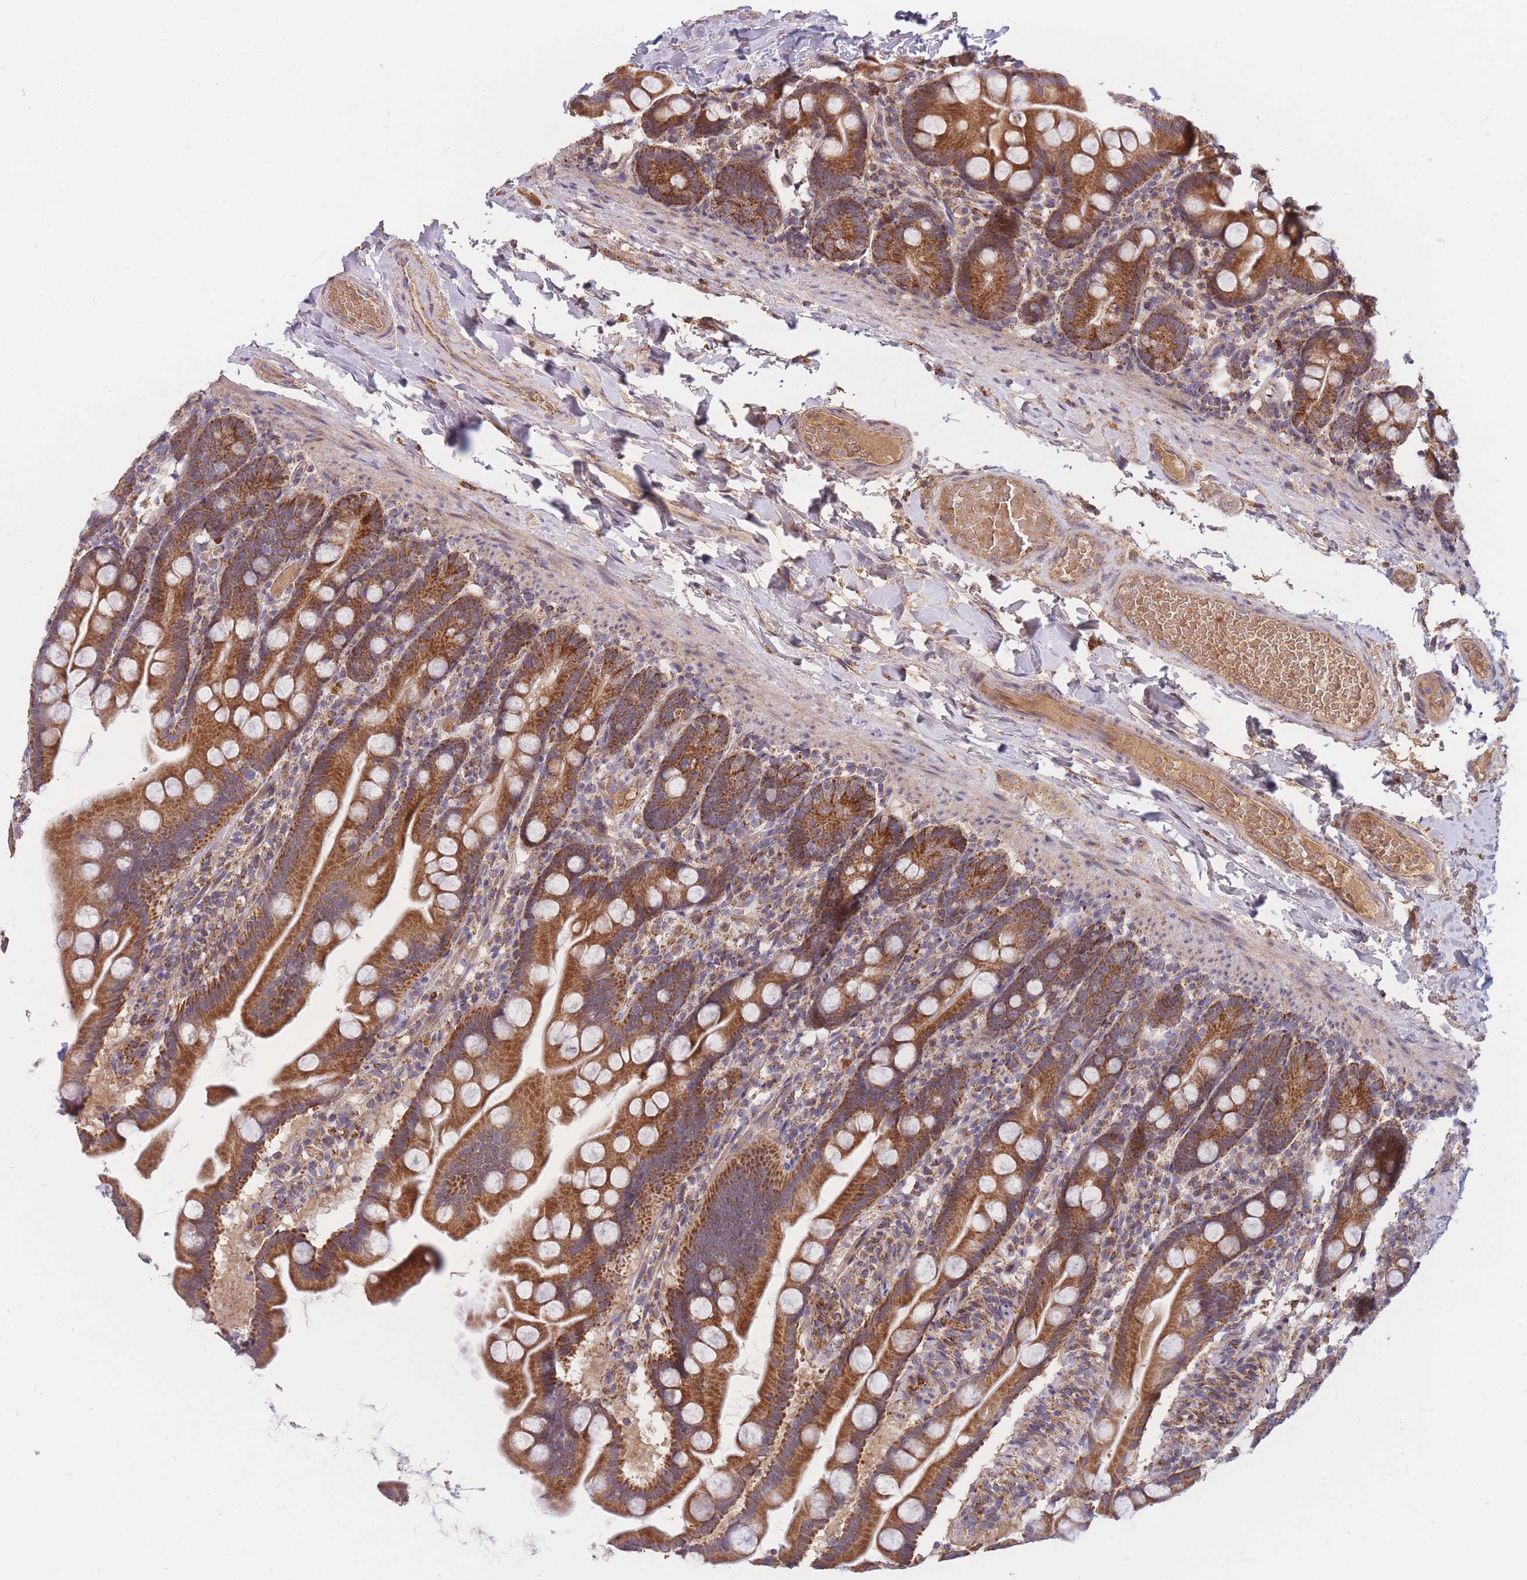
{"staining": {"intensity": "strong", "quantity": ">75%", "location": "cytoplasmic/membranous"}, "tissue": "small intestine", "cell_type": "Glandular cells", "image_type": "normal", "snomed": [{"axis": "morphology", "description": "Normal tissue, NOS"}, {"axis": "topography", "description": "Small intestine"}], "caption": "Strong cytoplasmic/membranous positivity for a protein is appreciated in about >75% of glandular cells of unremarkable small intestine using IHC.", "gene": "PTPMT1", "patient": {"sex": "female", "age": 68}}